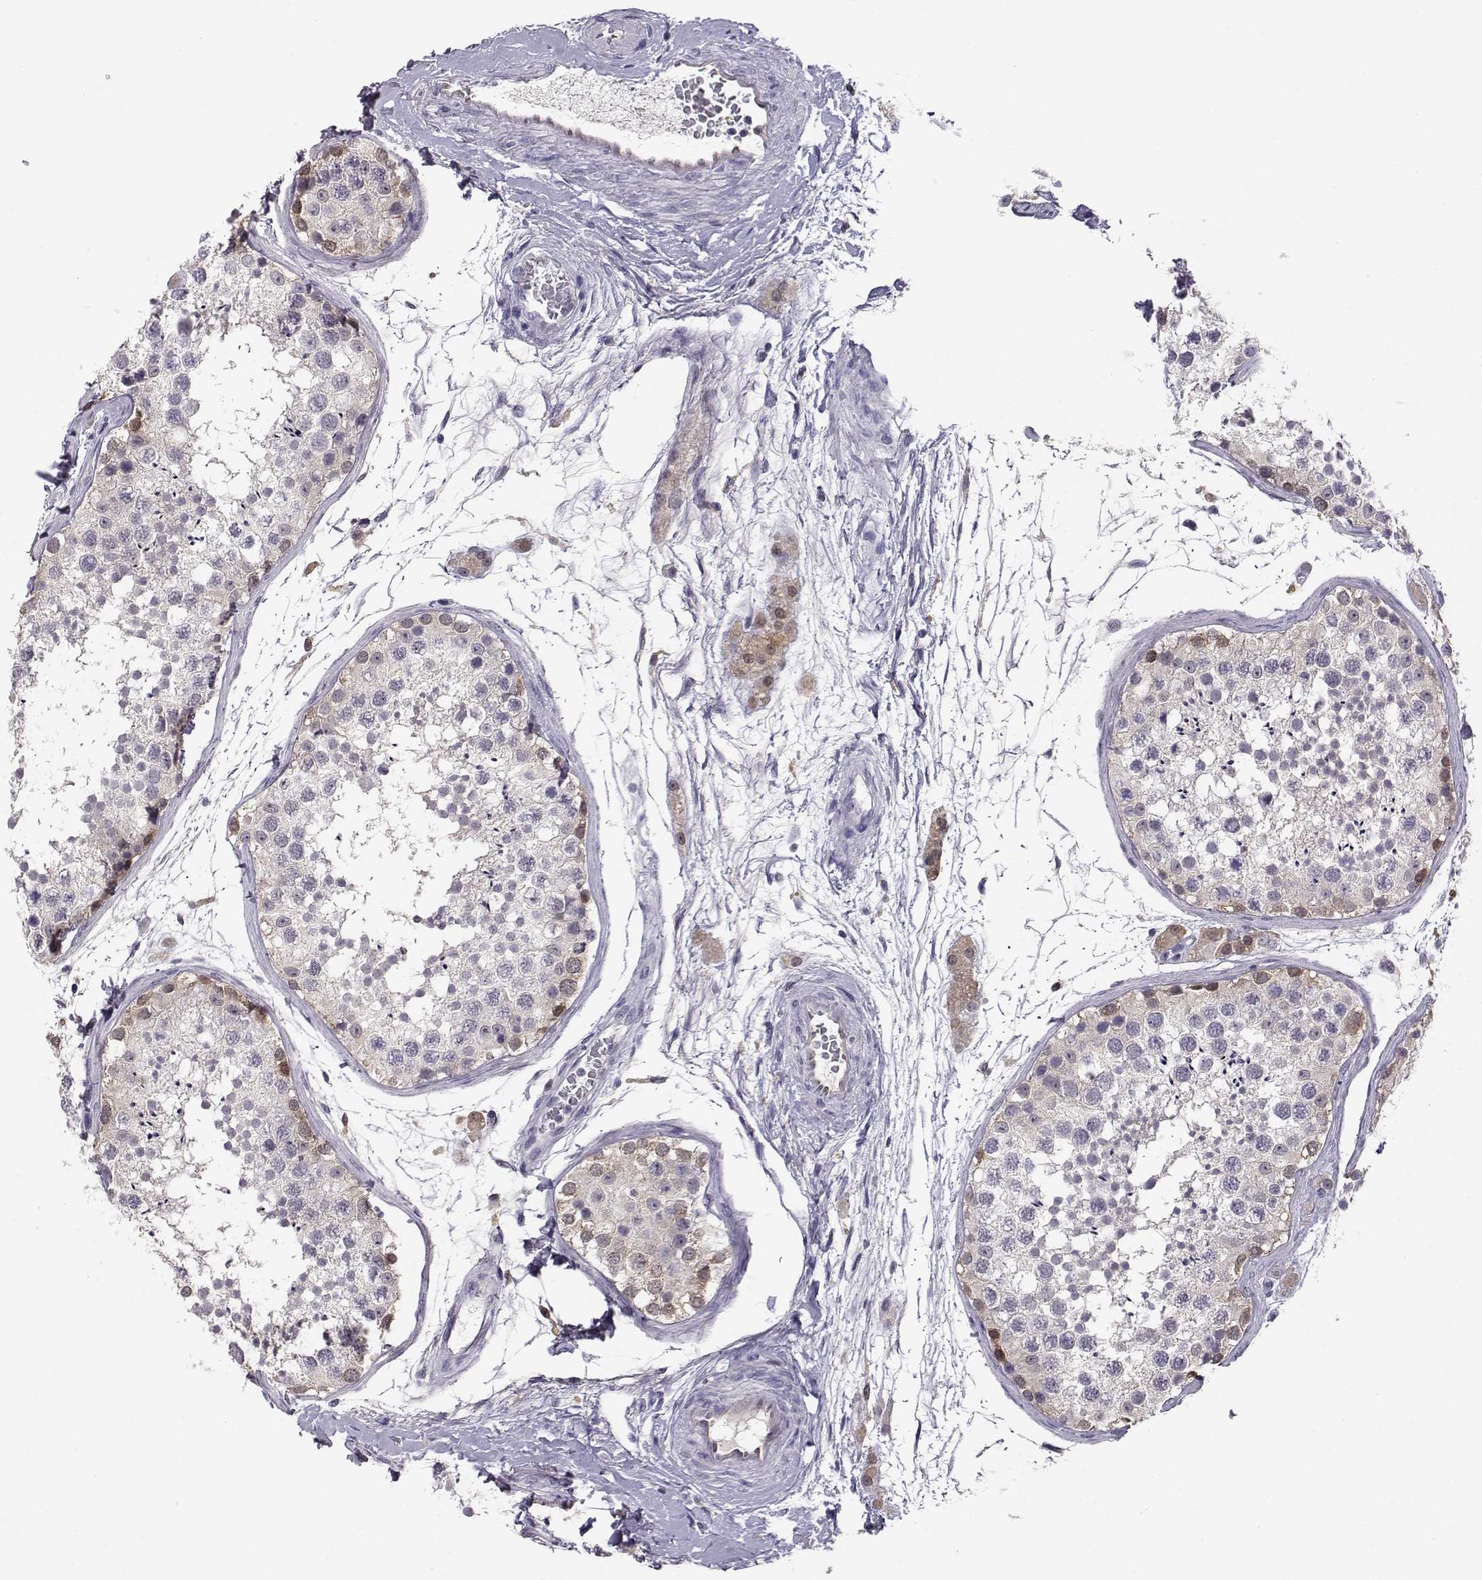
{"staining": {"intensity": "weak", "quantity": "<25%", "location": "nuclear"}, "tissue": "testis", "cell_type": "Cells in seminiferous ducts", "image_type": "normal", "snomed": [{"axis": "morphology", "description": "Normal tissue, NOS"}, {"axis": "topography", "description": "Testis"}], "caption": "Immunohistochemistry (IHC) of normal testis reveals no expression in cells in seminiferous ducts.", "gene": "AKR1B1", "patient": {"sex": "male", "age": 41}}